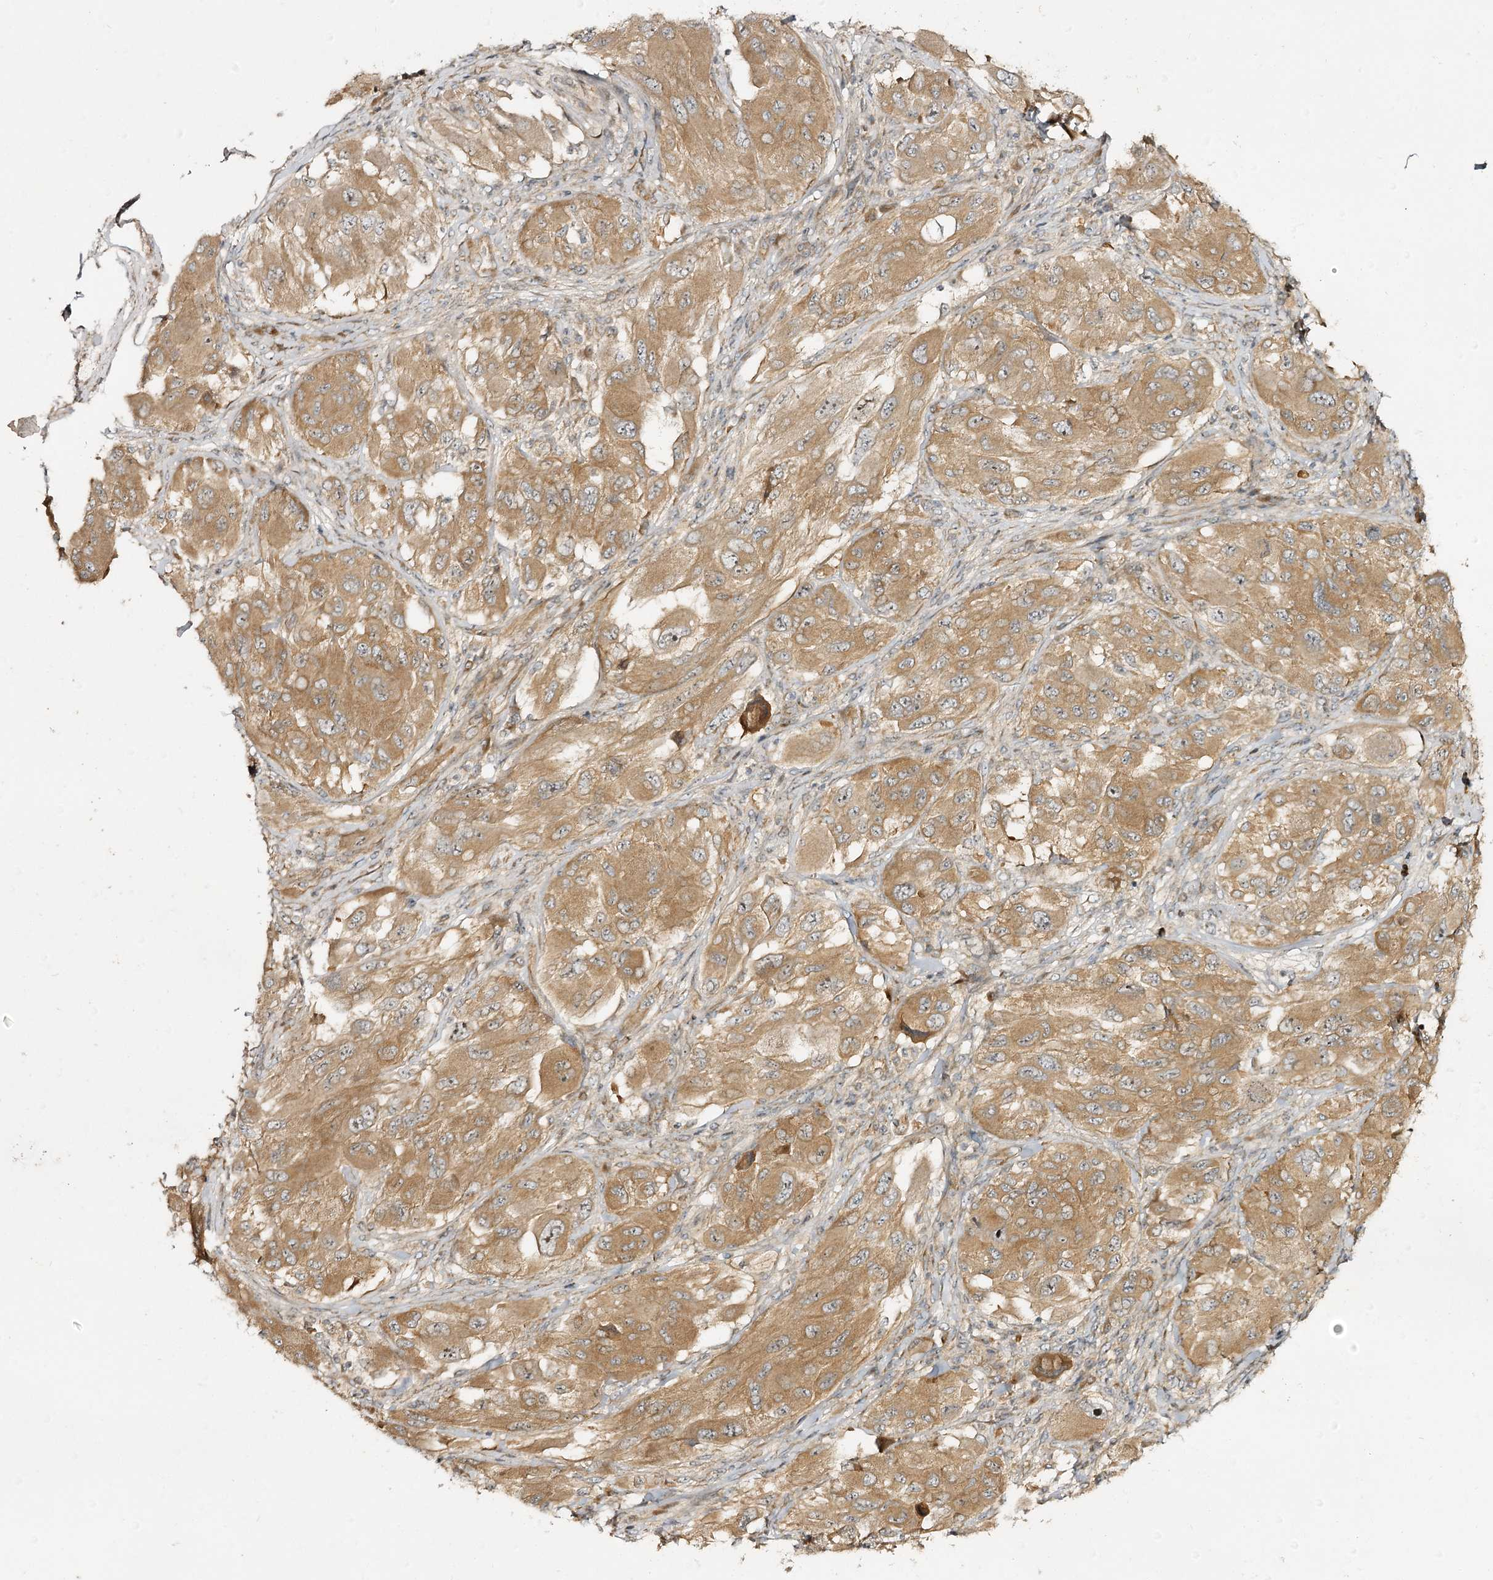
{"staining": {"intensity": "moderate", "quantity": ">75%", "location": "cytoplasmic/membranous"}, "tissue": "melanoma", "cell_type": "Tumor cells", "image_type": "cancer", "snomed": [{"axis": "morphology", "description": "Malignant melanoma, NOS"}, {"axis": "topography", "description": "Skin"}], "caption": "The photomicrograph reveals a brown stain indicating the presence of a protein in the cytoplasmic/membranous of tumor cells in malignant melanoma.", "gene": "C11orf80", "patient": {"sex": "female", "age": 91}}